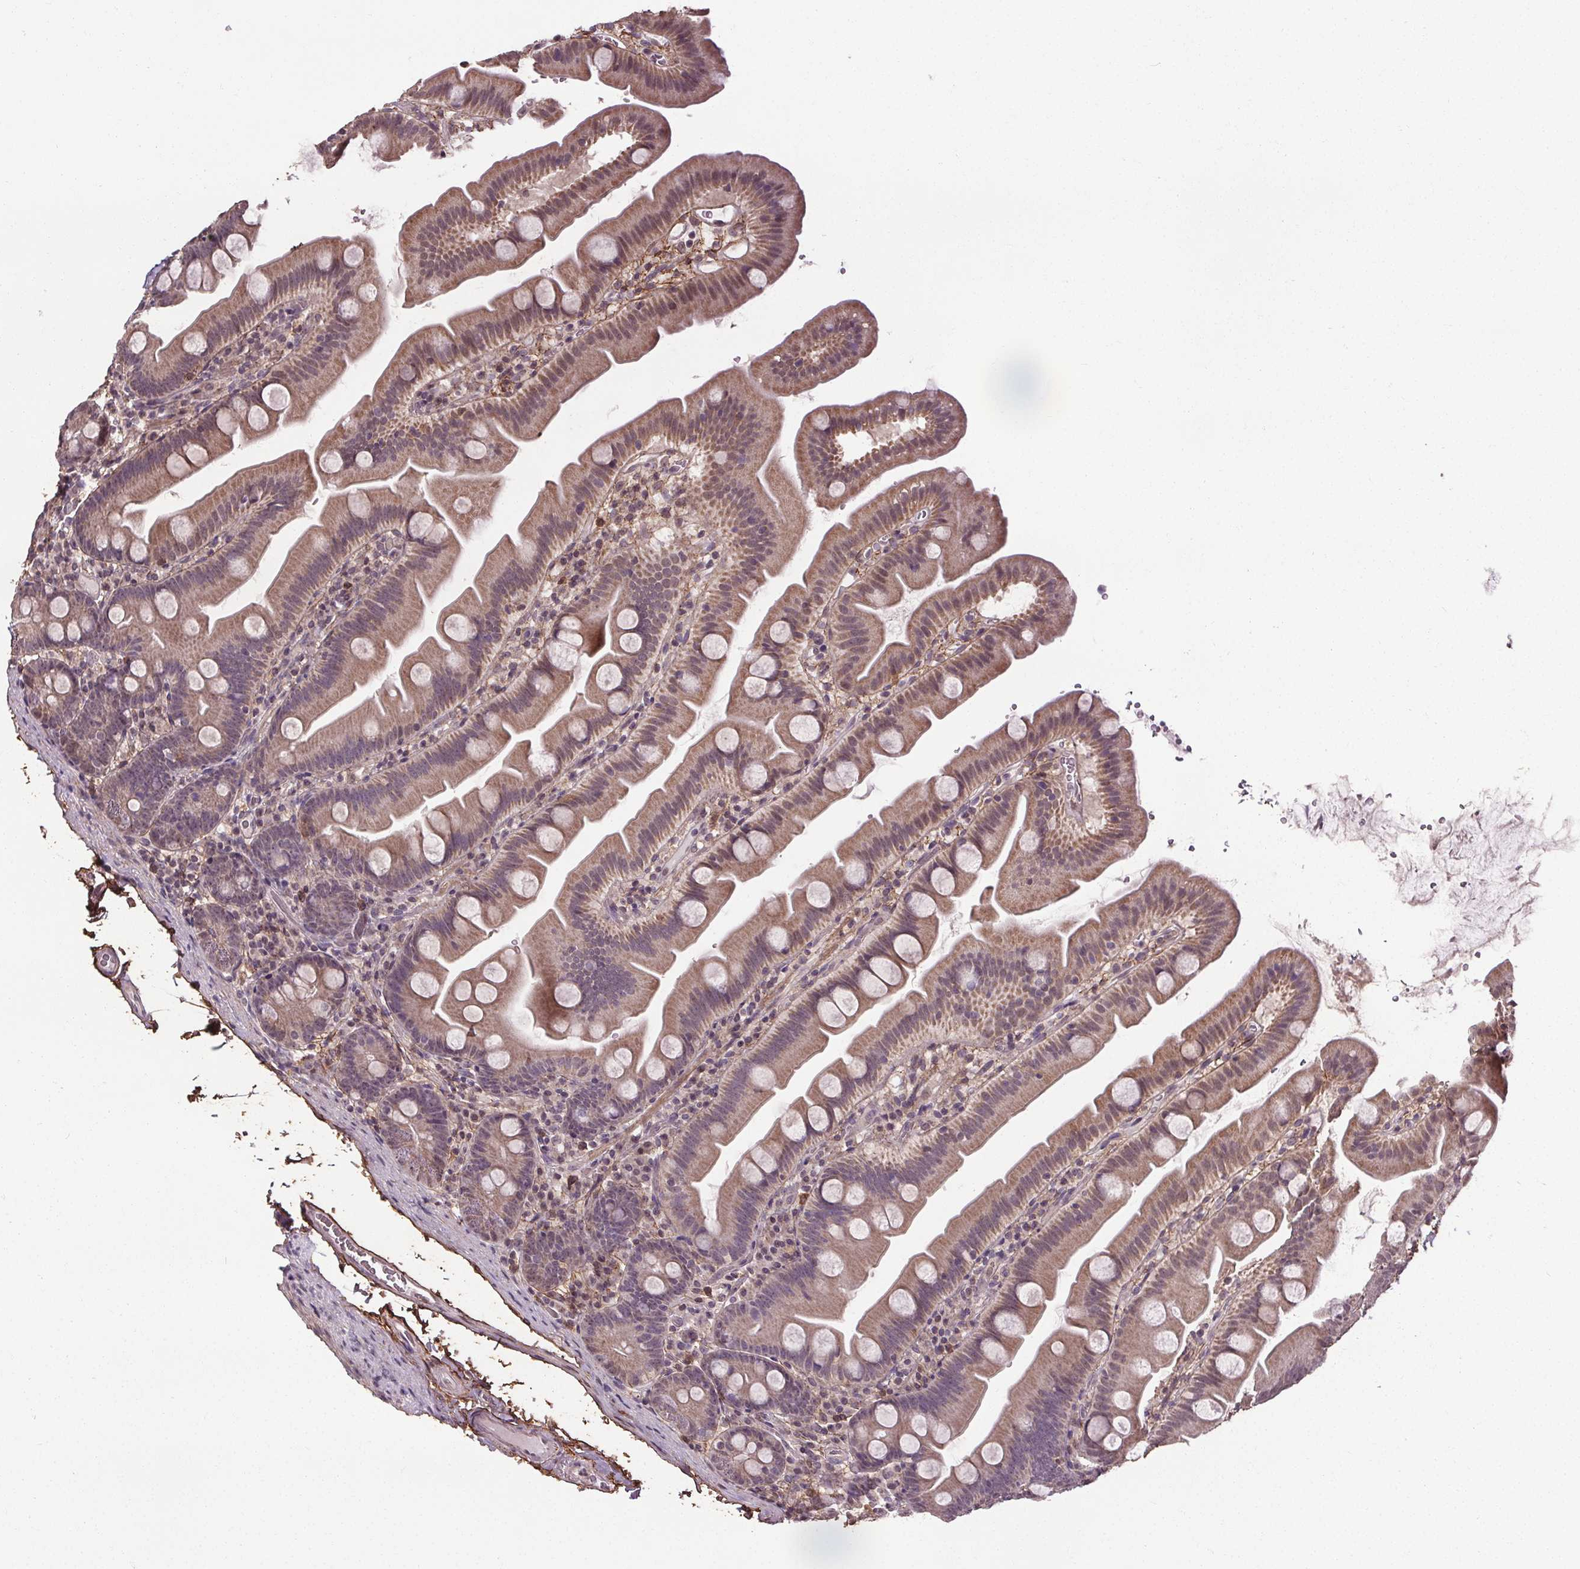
{"staining": {"intensity": "weak", "quantity": "25%-75%", "location": "cytoplasmic/membranous"}, "tissue": "small intestine", "cell_type": "Glandular cells", "image_type": "normal", "snomed": [{"axis": "morphology", "description": "Normal tissue, NOS"}, {"axis": "topography", "description": "Small intestine"}], "caption": "A photomicrograph of human small intestine stained for a protein exhibits weak cytoplasmic/membranous brown staining in glandular cells. Immunohistochemistry (ihc) stains the protein of interest in brown and the nuclei are stained blue.", "gene": "KIAA0232", "patient": {"sex": "female", "age": 68}}